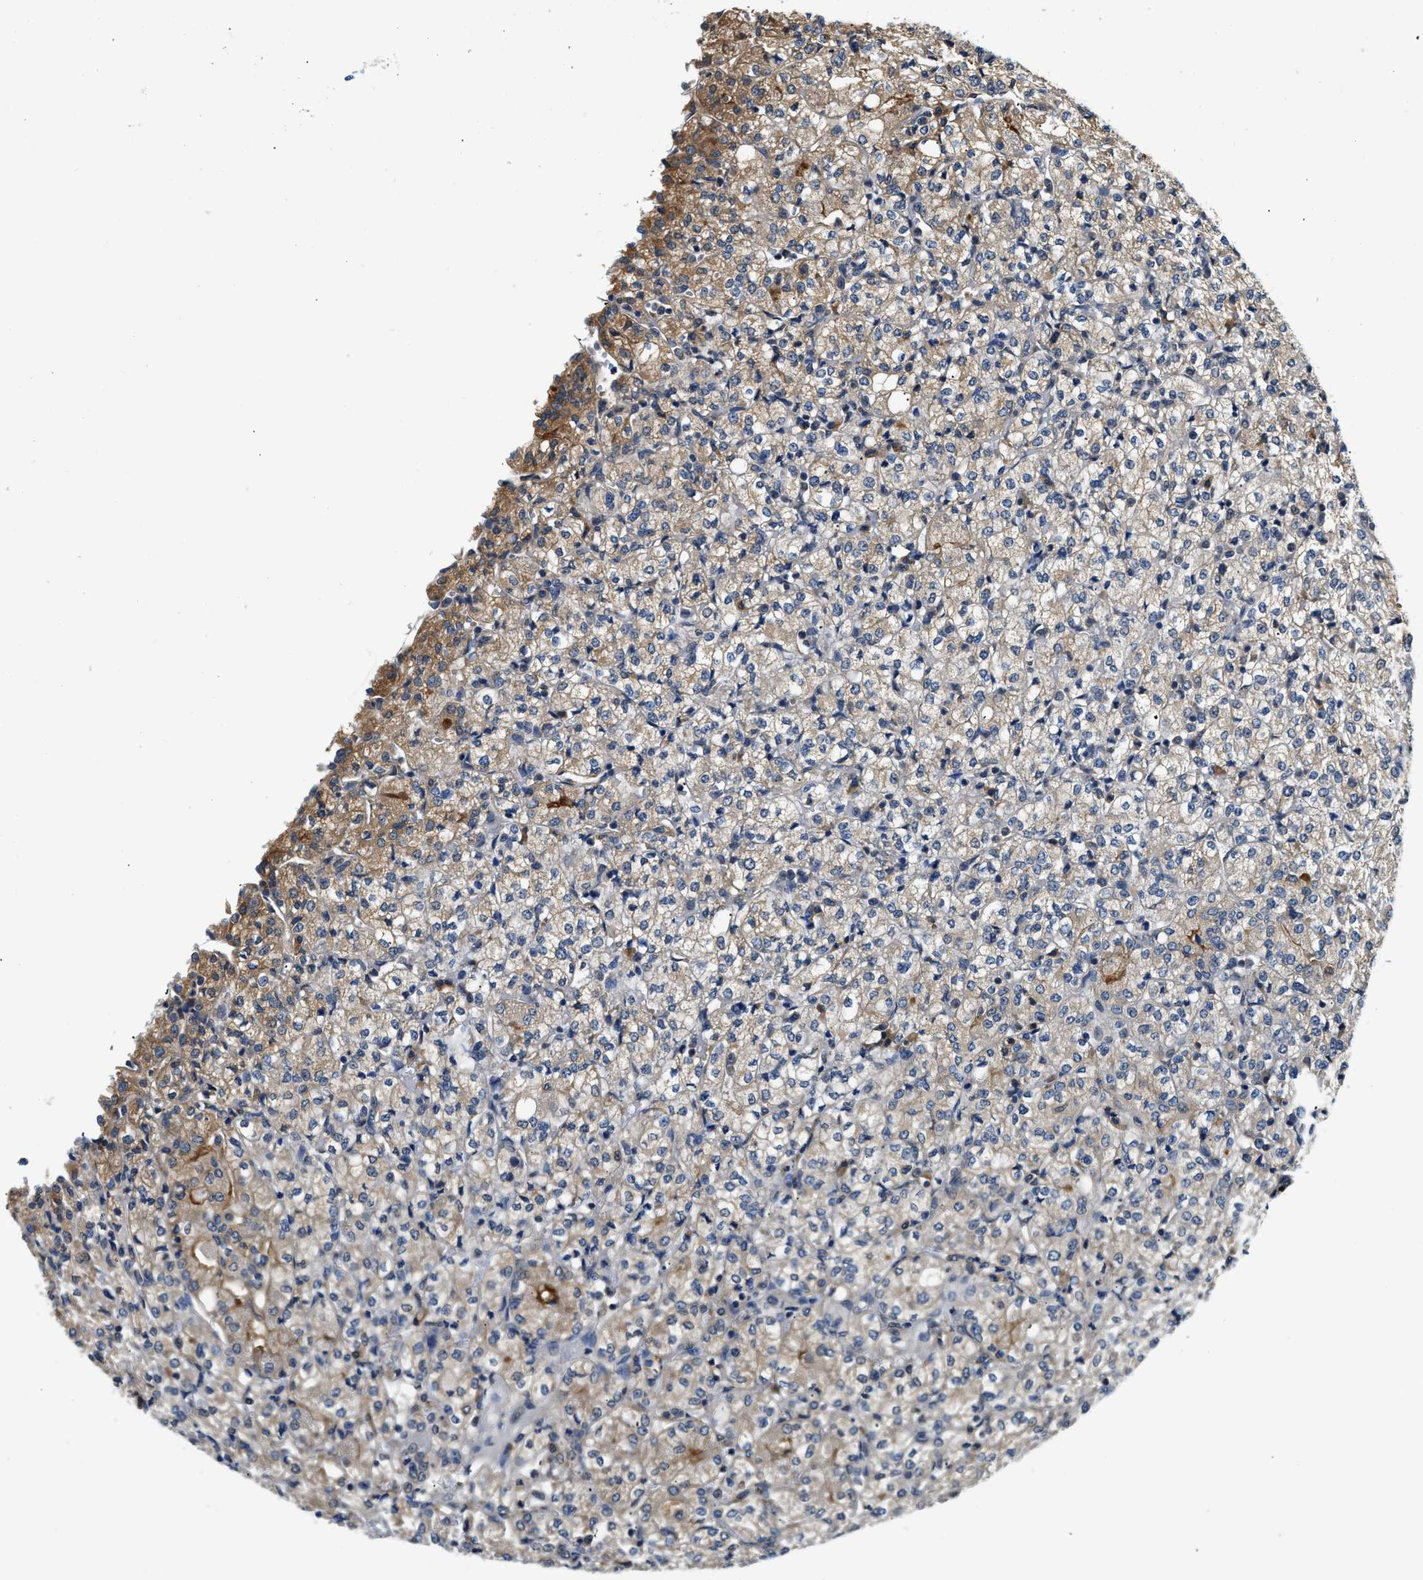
{"staining": {"intensity": "moderate", "quantity": "<25%", "location": "cytoplasmic/membranous"}, "tissue": "renal cancer", "cell_type": "Tumor cells", "image_type": "cancer", "snomed": [{"axis": "morphology", "description": "Adenocarcinoma, NOS"}, {"axis": "topography", "description": "Kidney"}], "caption": "There is low levels of moderate cytoplasmic/membranous staining in tumor cells of renal cancer, as demonstrated by immunohistochemical staining (brown color).", "gene": "BCL7C", "patient": {"sex": "male", "age": 77}}